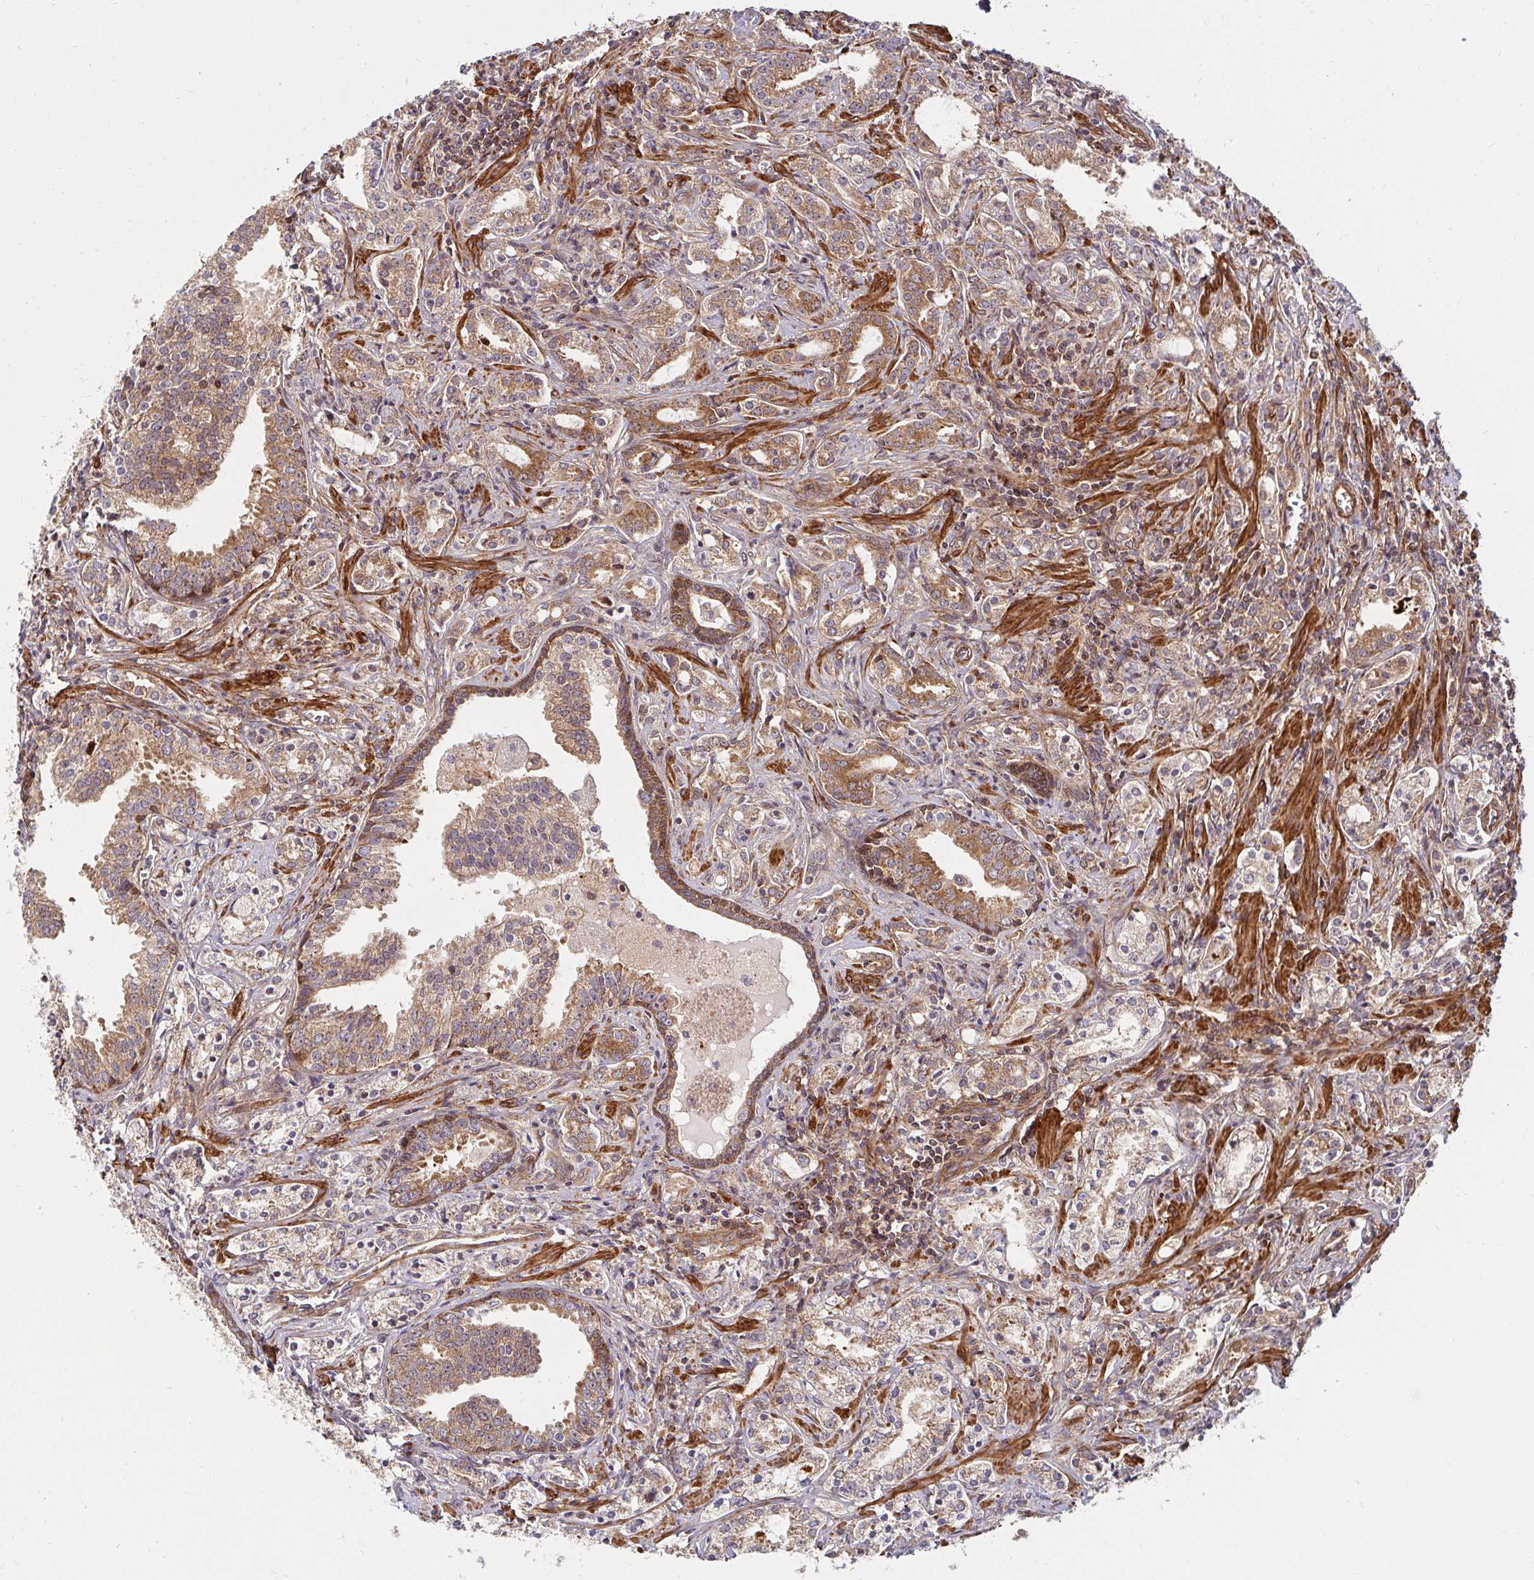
{"staining": {"intensity": "moderate", "quantity": ">75%", "location": "cytoplasmic/membranous"}, "tissue": "prostate cancer", "cell_type": "Tumor cells", "image_type": "cancer", "snomed": [{"axis": "morphology", "description": "Adenocarcinoma, Medium grade"}, {"axis": "topography", "description": "Prostate"}], "caption": "Tumor cells display medium levels of moderate cytoplasmic/membranous staining in about >75% of cells in prostate medium-grade adenocarcinoma. (brown staining indicates protein expression, while blue staining denotes nuclei).", "gene": "BTF3", "patient": {"sex": "male", "age": 57}}